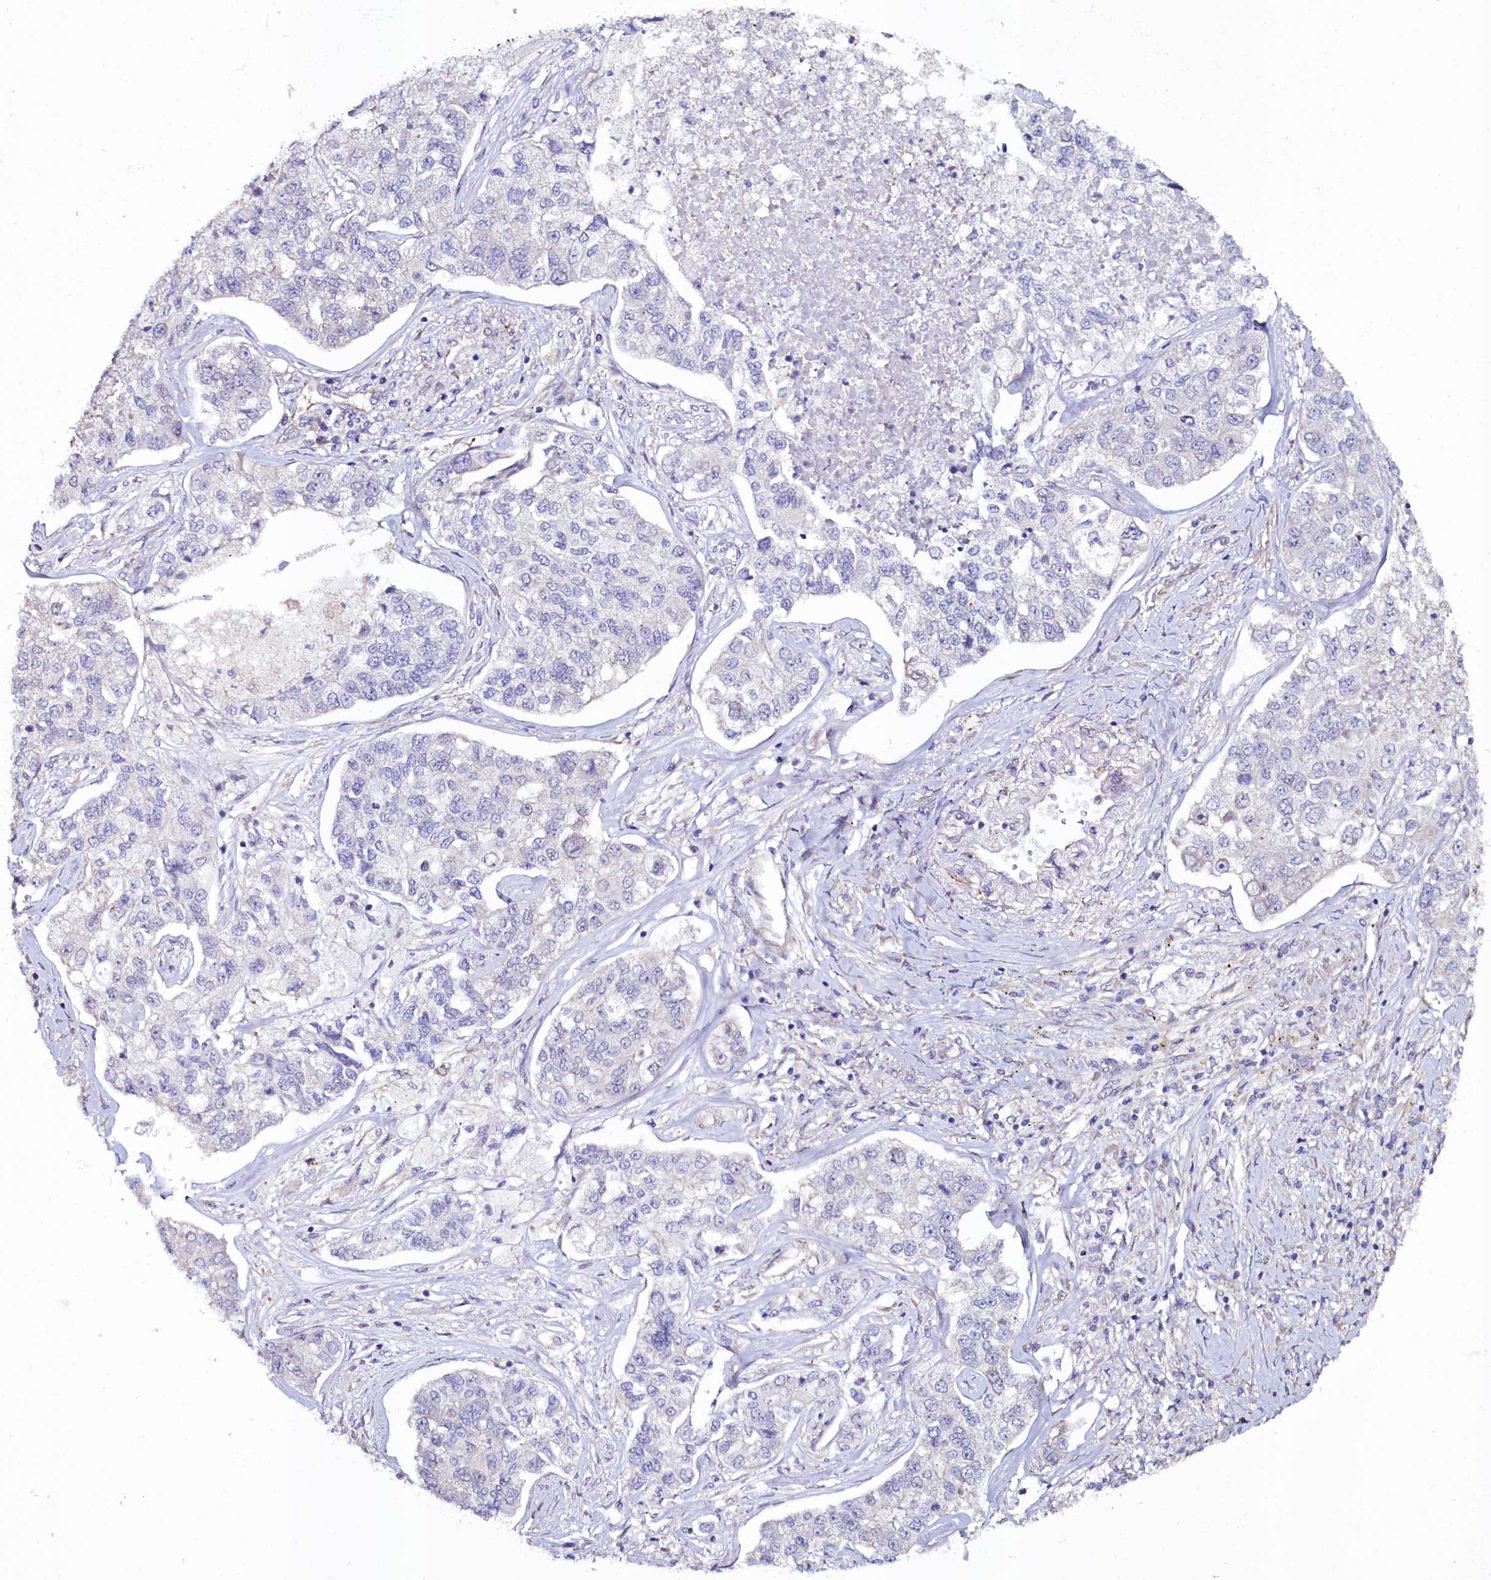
{"staining": {"intensity": "negative", "quantity": "none", "location": "none"}, "tissue": "lung cancer", "cell_type": "Tumor cells", "image_type": "cancer", "snomed": [{"axis": "morphology", "description": "Adenocarcinoma, NOS"}, {"axis": "topography", "description": "Lung"}], "caption": "Immunohistochemistry of lung cancer exhibits no positivity in tumor cells.", "gene": "C4orf19", "patient": {"sex": "male", "age": 49}}